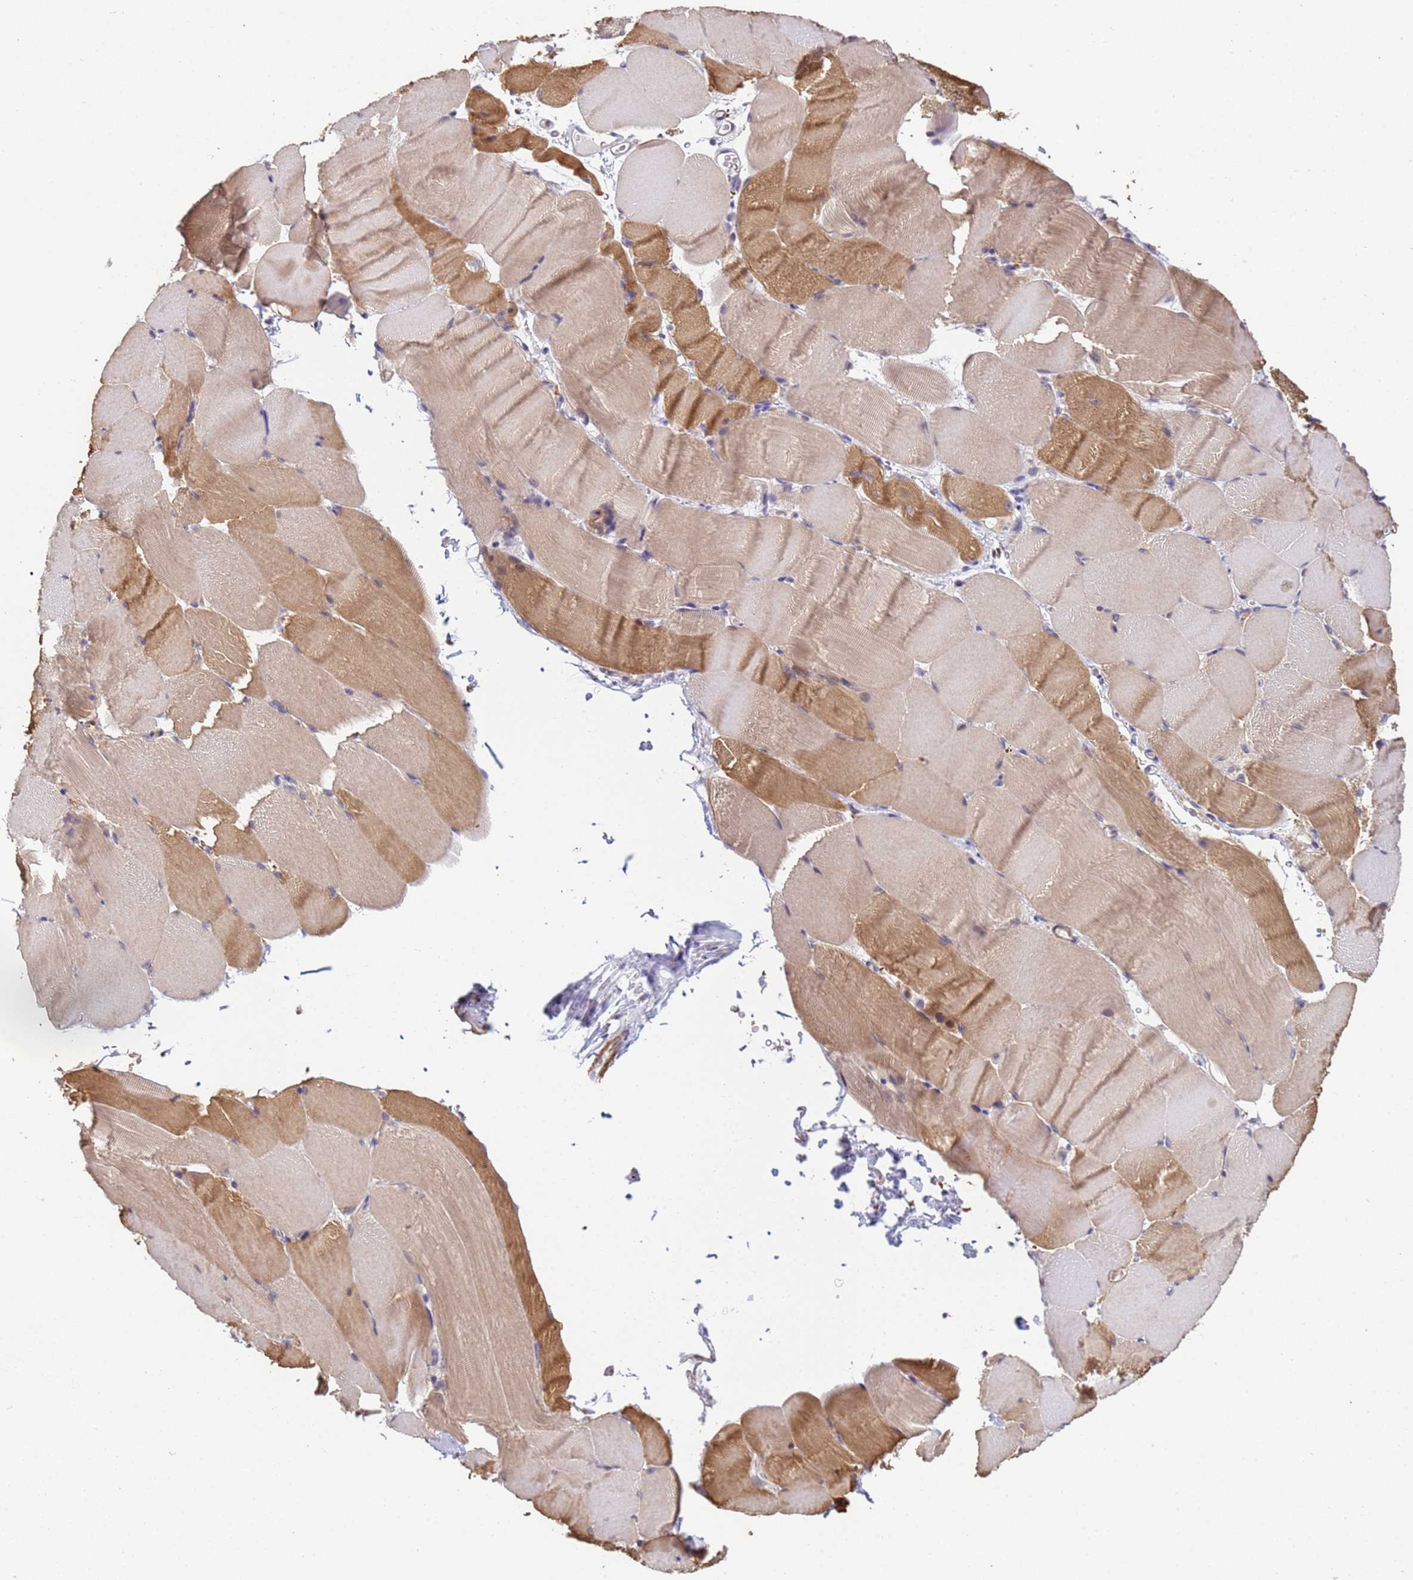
{"staining": {"intensity": "moderate", "quantity": "25%-75%", "location": "cytoplasmic/membranous"}, "tissue": "skeletal muscle", "cell_type": "Myocytes", "image_type": "normal", "snomed": [{"axis": "morphology", "description": "Normal tissue, NOS"}, {"axis": "topography", "description": "Skeletal muscle"}, {"axis": "topography", "description": "Parathyroid gland"}], "caption": "High-power microscopy captured an IHC photomicrograph of normal skeletal muscle, revealing moderate cytoplasmic/membranous positivity in about 25%-75% of myocytes.", "gene": "CLHC1", "patient": {"sex": "female", "age": 37}}